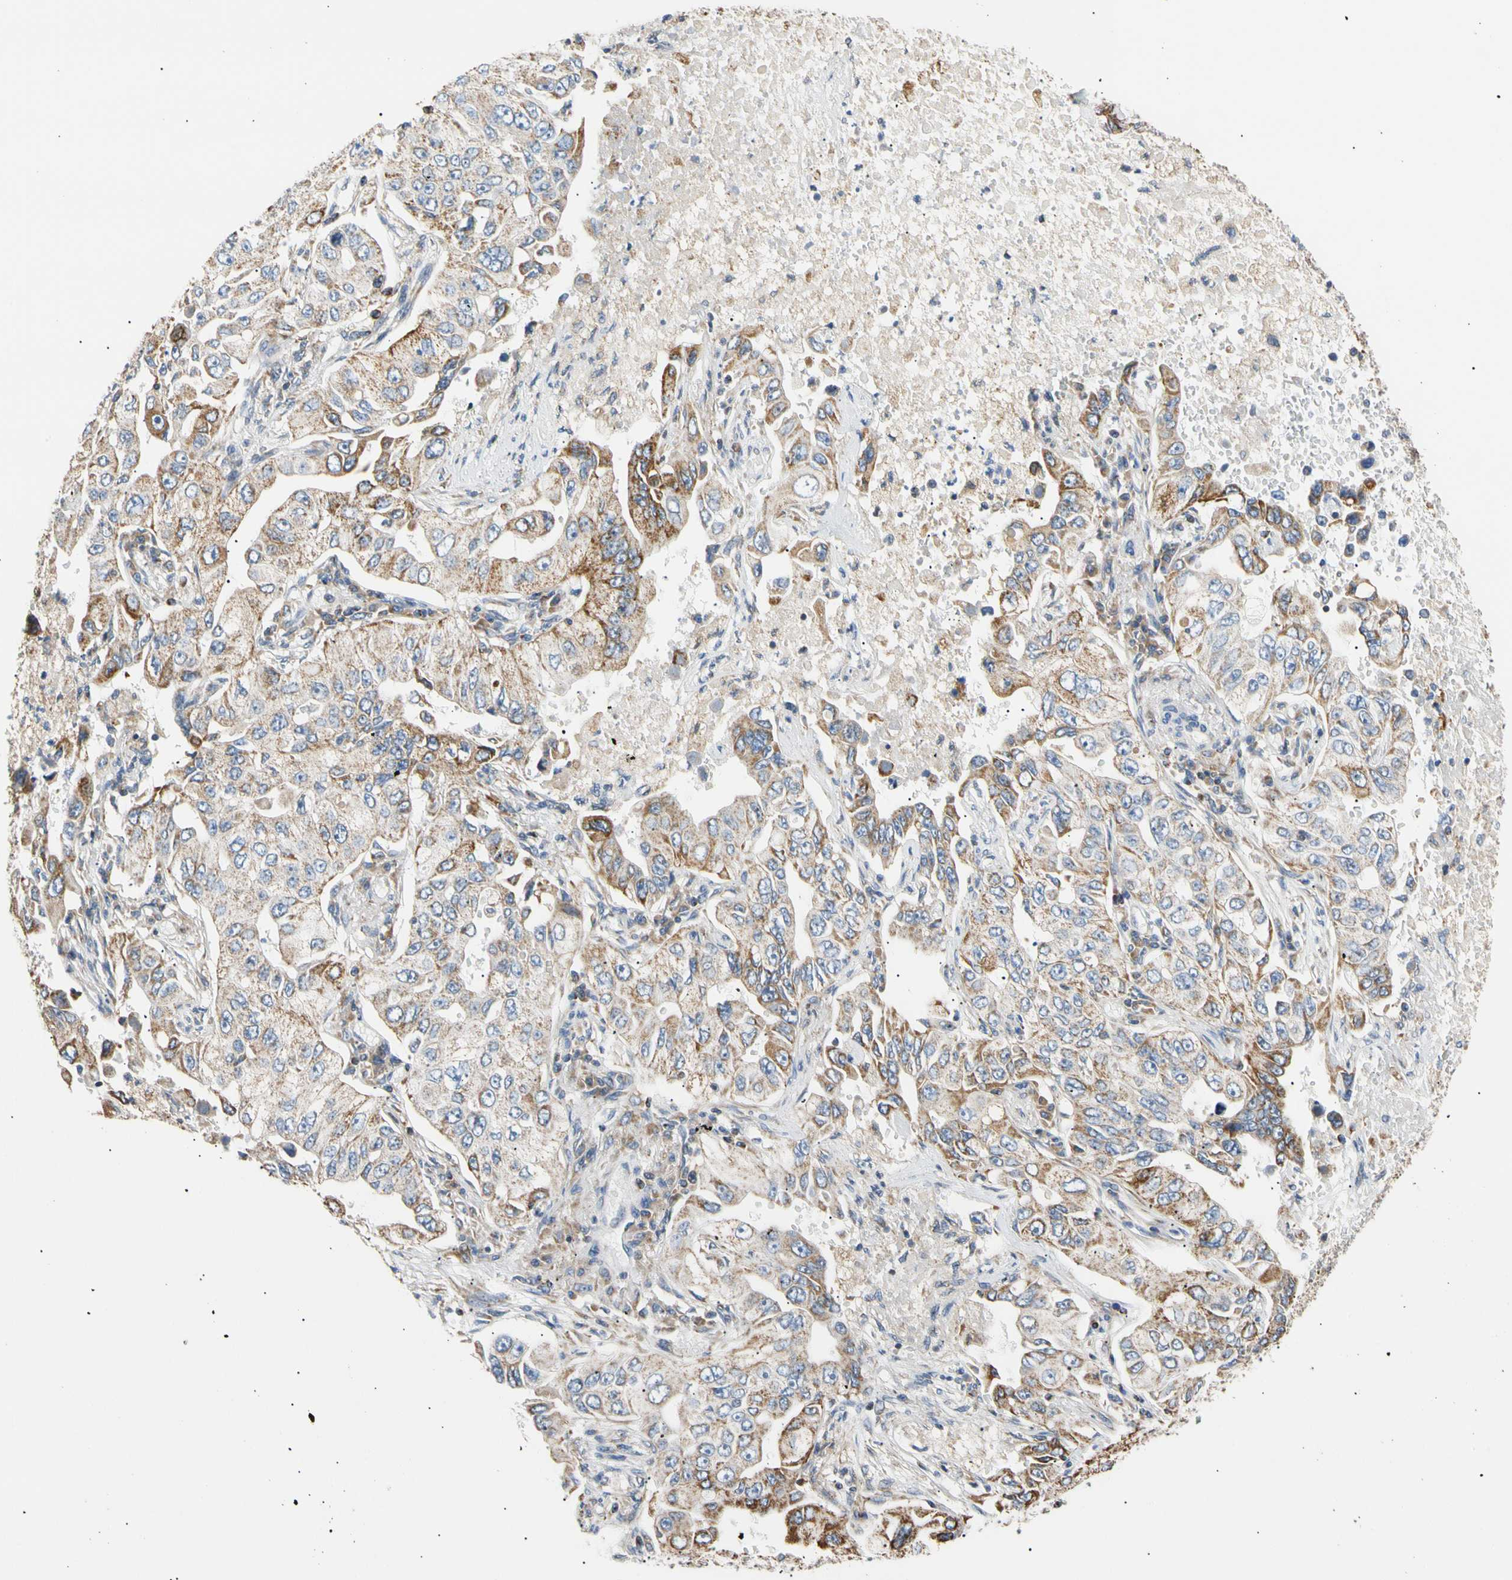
{"staining": {"intensity": "moderate", "quantity": "<25%", "location": "cytoplasmic/membranous"}, "tissue": "lung cancer", "cell_type": "Tumor cells", "image_type": "cancer", "snomed": [{"axis": "morphology", "description": "Adenocarcinoma, NOS"}, {"axis": "topography", "description": "Lung"}], "caption": "Immunohistochemistry micrograph of lung adenocarcinoma stained for a protein (brown), which shows low levels of moderate cytoplasmic/membranous expression in approximately <25% of tumor cells.", "gene": "PLGRKT", "patient": {"sex": "male", "age": 84}}